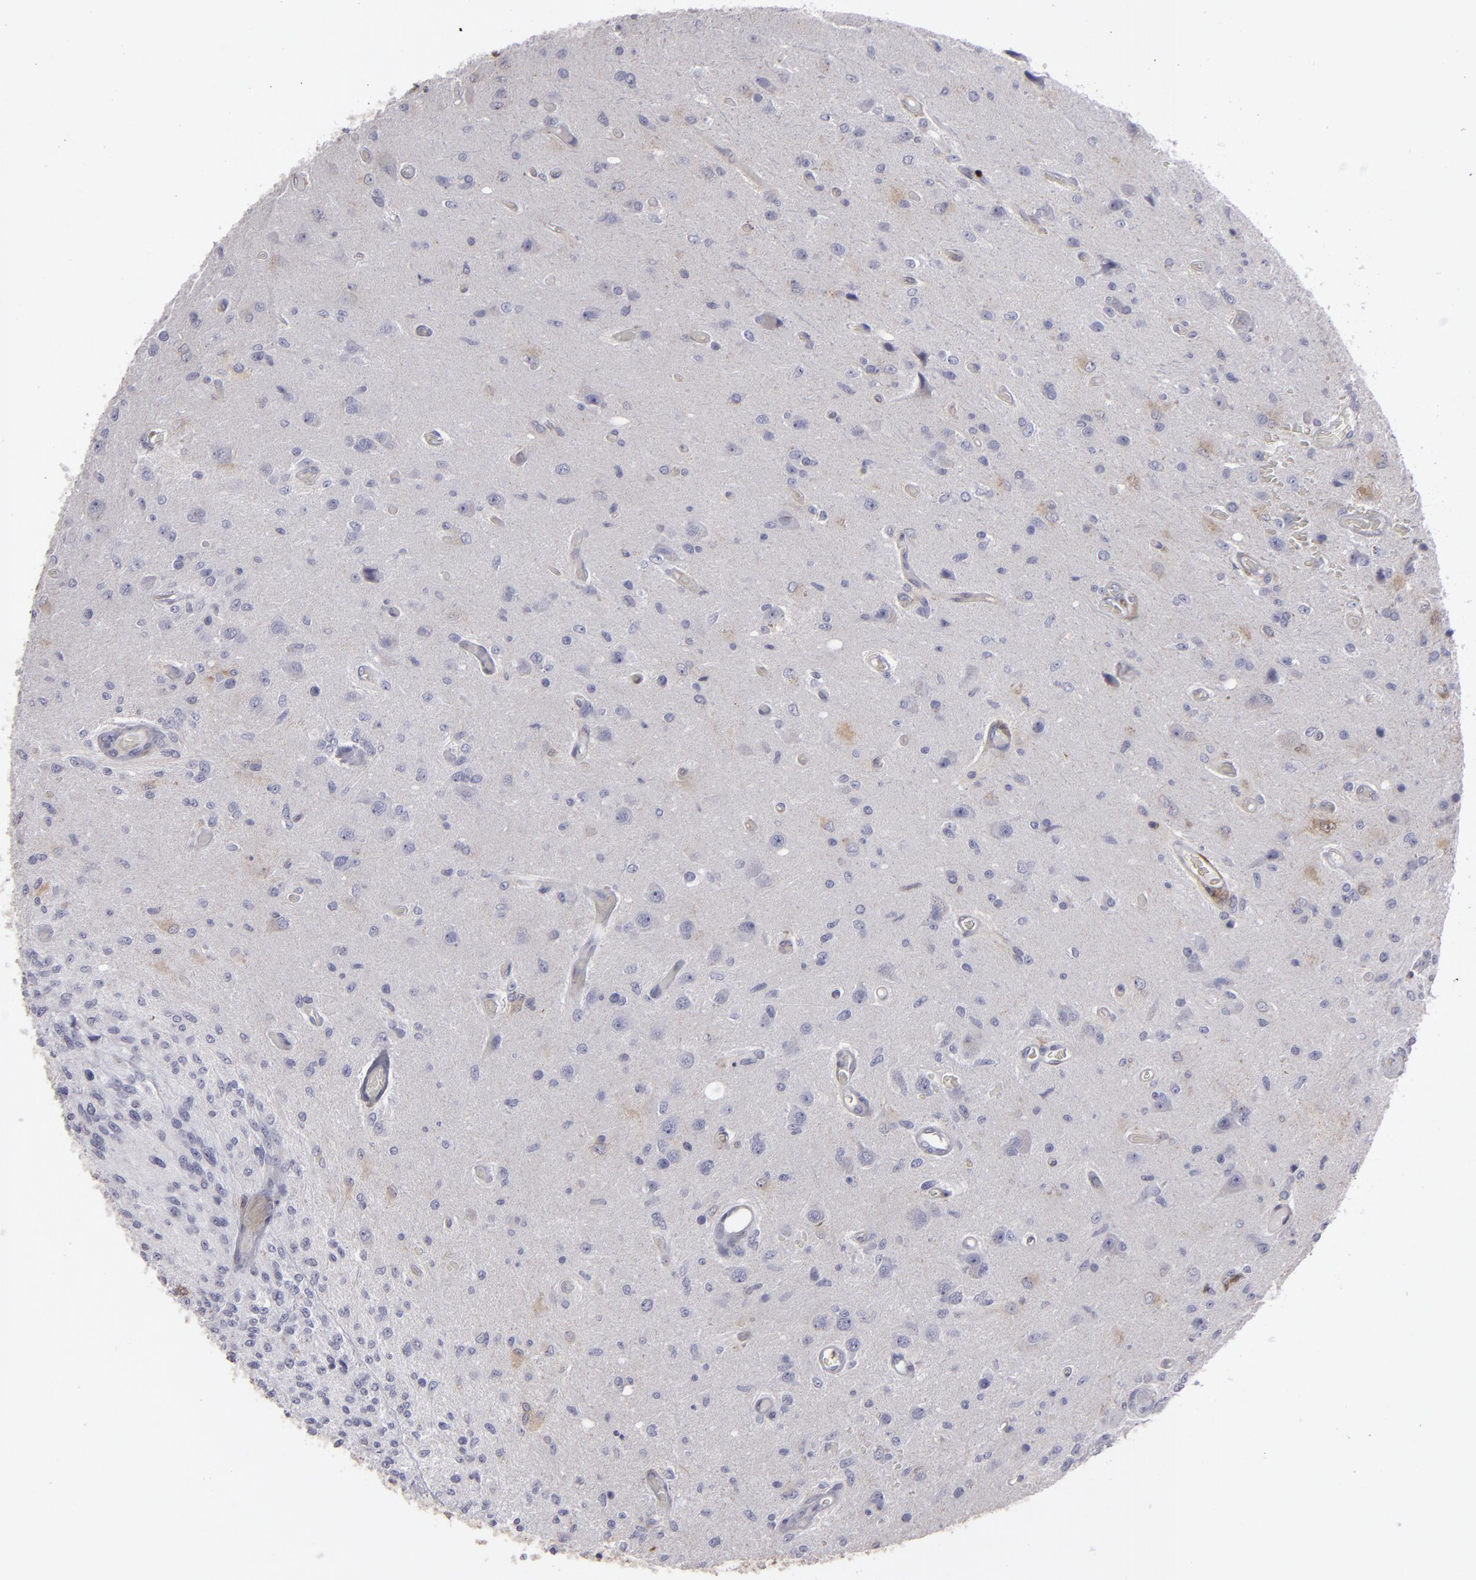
{"staining": {"intensity": "weak", "quantity": "25%-75%", "location": "cytoplasmic/membranous"}, "tissue": "glioma", "cell_type": "Tumor cells", "image_type": "cancer", "snomed": [{"axis": "morphology", "description": "Normal tissue, NOS"}, {"axis": "morphology", "description": "Glioma, malignant, High grade"}, {"axis": "topography", "description": "Cerebral cortex"}], "caption": "The micrograph shows a brown stain indicating the presence of a protein in the cytoplasmic/membranous of tumor cells in malignant glioma (high-grade).", "gene": "SEMA3G", "patient": {"sex": "male", "age": 77}}